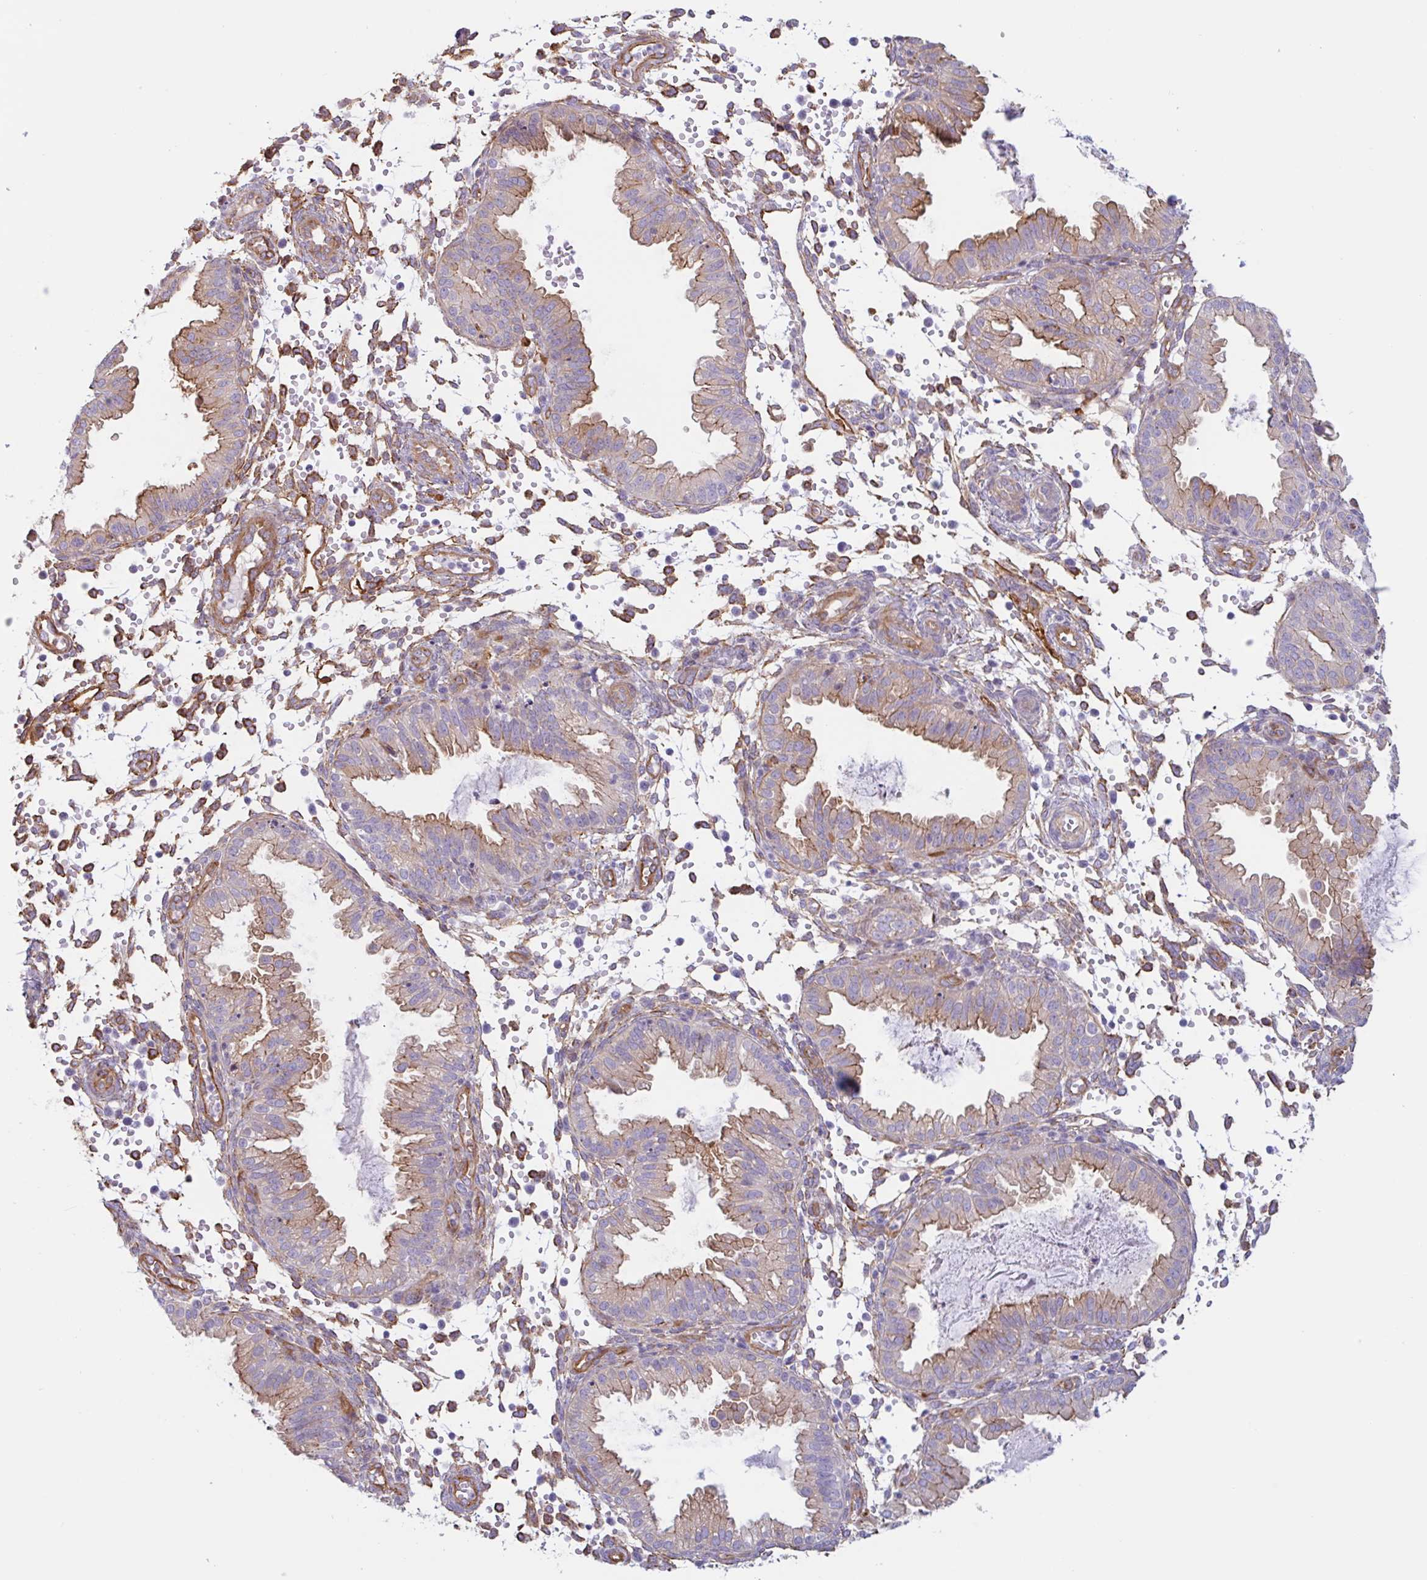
{"staining": {"intensity": "moderate", "quantity": "25%-75%", "location": "cytoplasmic/membranous"}, "tissue": "endometrium", "cell_type": "Cells in endometrial stroma", "image_type": "normal", "snomed": [{"axis": "morphology", "description": "Normal tissue, NOS"}, {"axis": "topography", "description": "Endometrium"}], "caption": "Moderate cytoplasmic/membranous expression for a protein is identified in approximately 25%-75% of cells in endometrial stroma of unremarkable endometrium using immunohistochemistry.", "gene": "MYH10", "patient": {"sex": "female", "age": 33}}